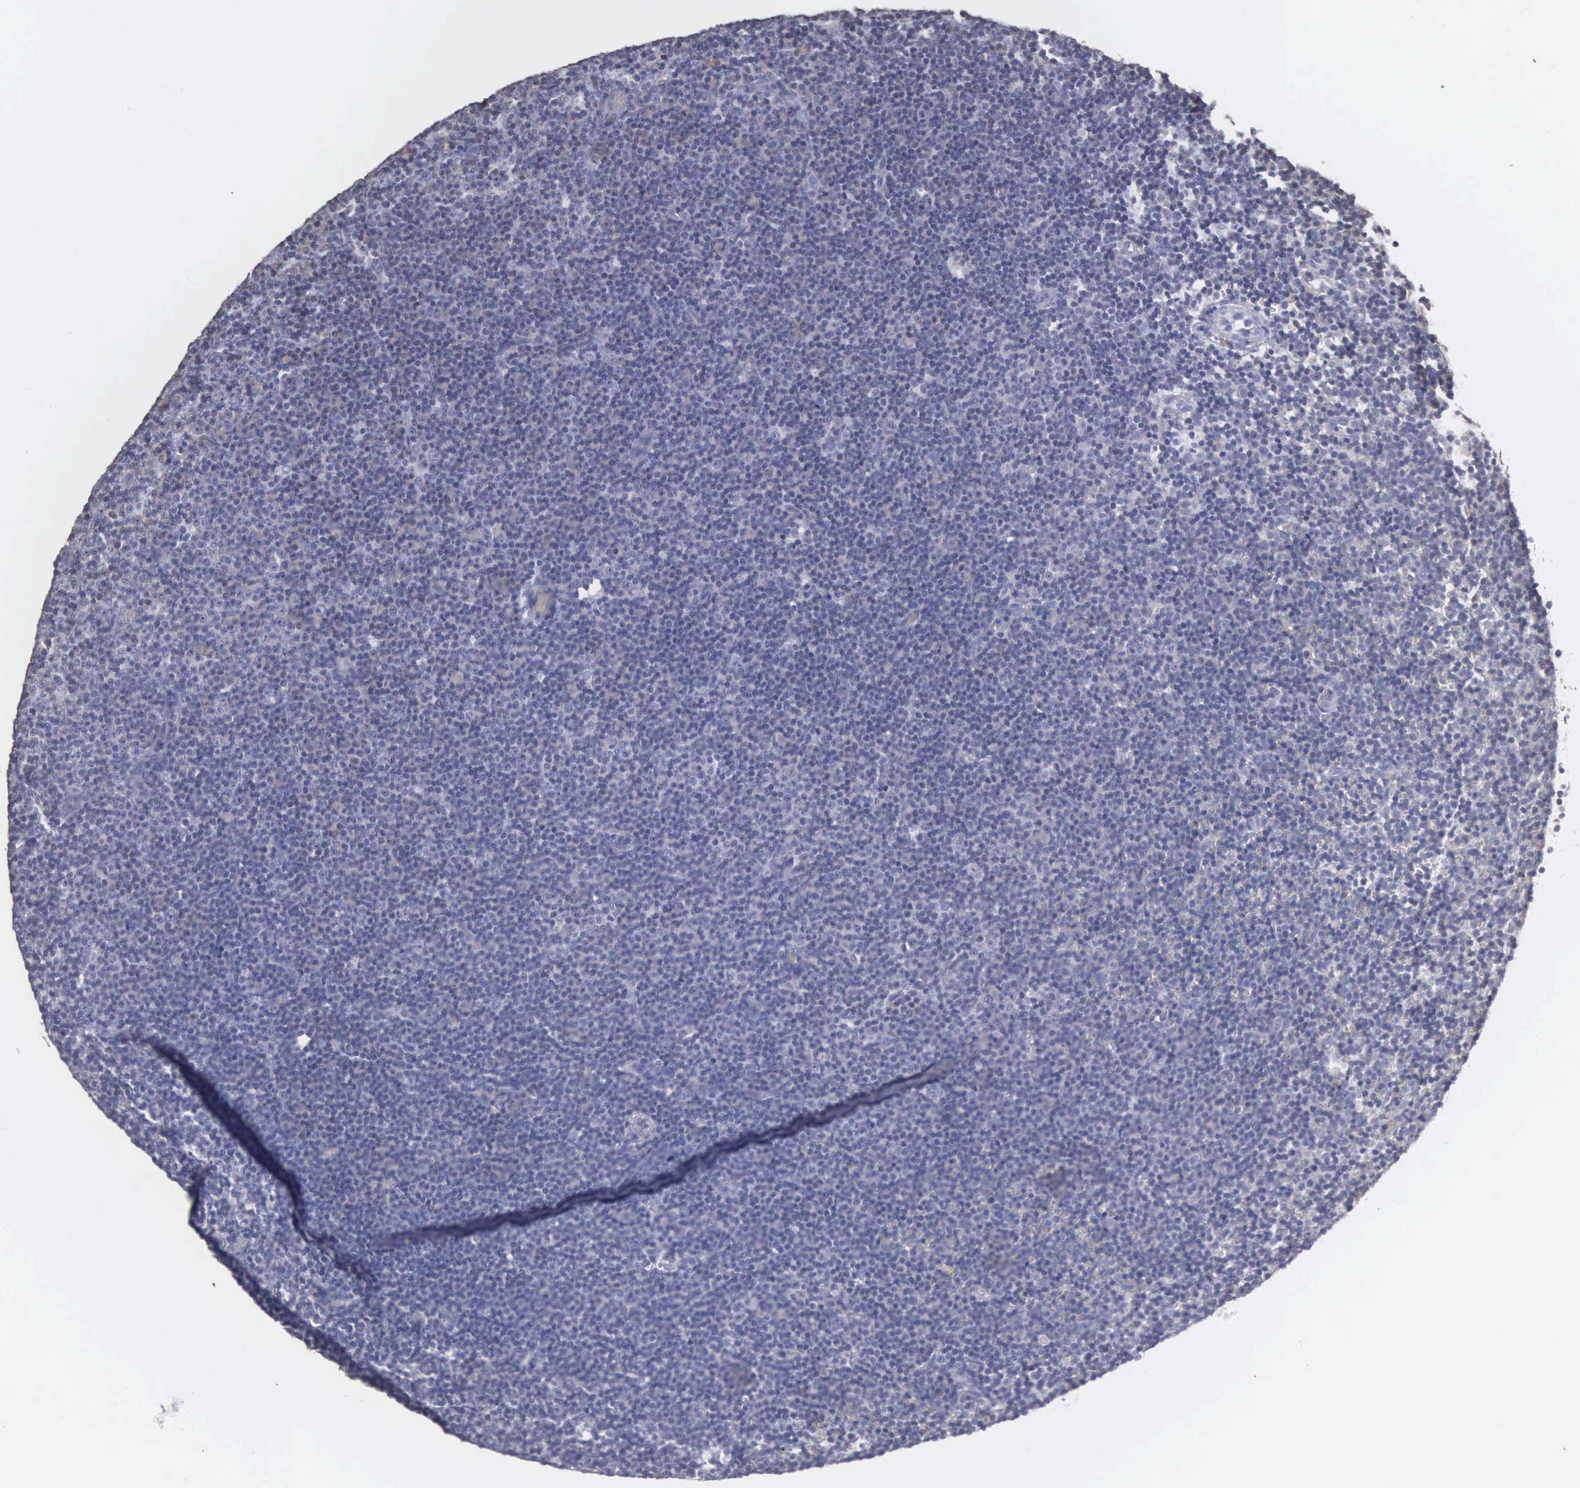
{"staining": {"intensity": "negative", "quantity": "none", "location": "none"}, "tissue": "lymphoma", "cell_type": "Tumor cells", "image_type": "cancer", "snomed": [{"axis": "morphology", "description": "Malignant lymphoma, non-Hodgkin's type, Low grade"}, {"axis": "topography", "description": "Lymph node"}], "caption": "Immunohistochemistry (IHC) histopathology image of neoplastic tissue: human malignant lymphoma, non-Hodgkin's type (low-grade) stained with DAB reveals no significant protein expression in tumor cells.", "gene": "ENO3", "patient": {"sex": "male", "age": 57}}